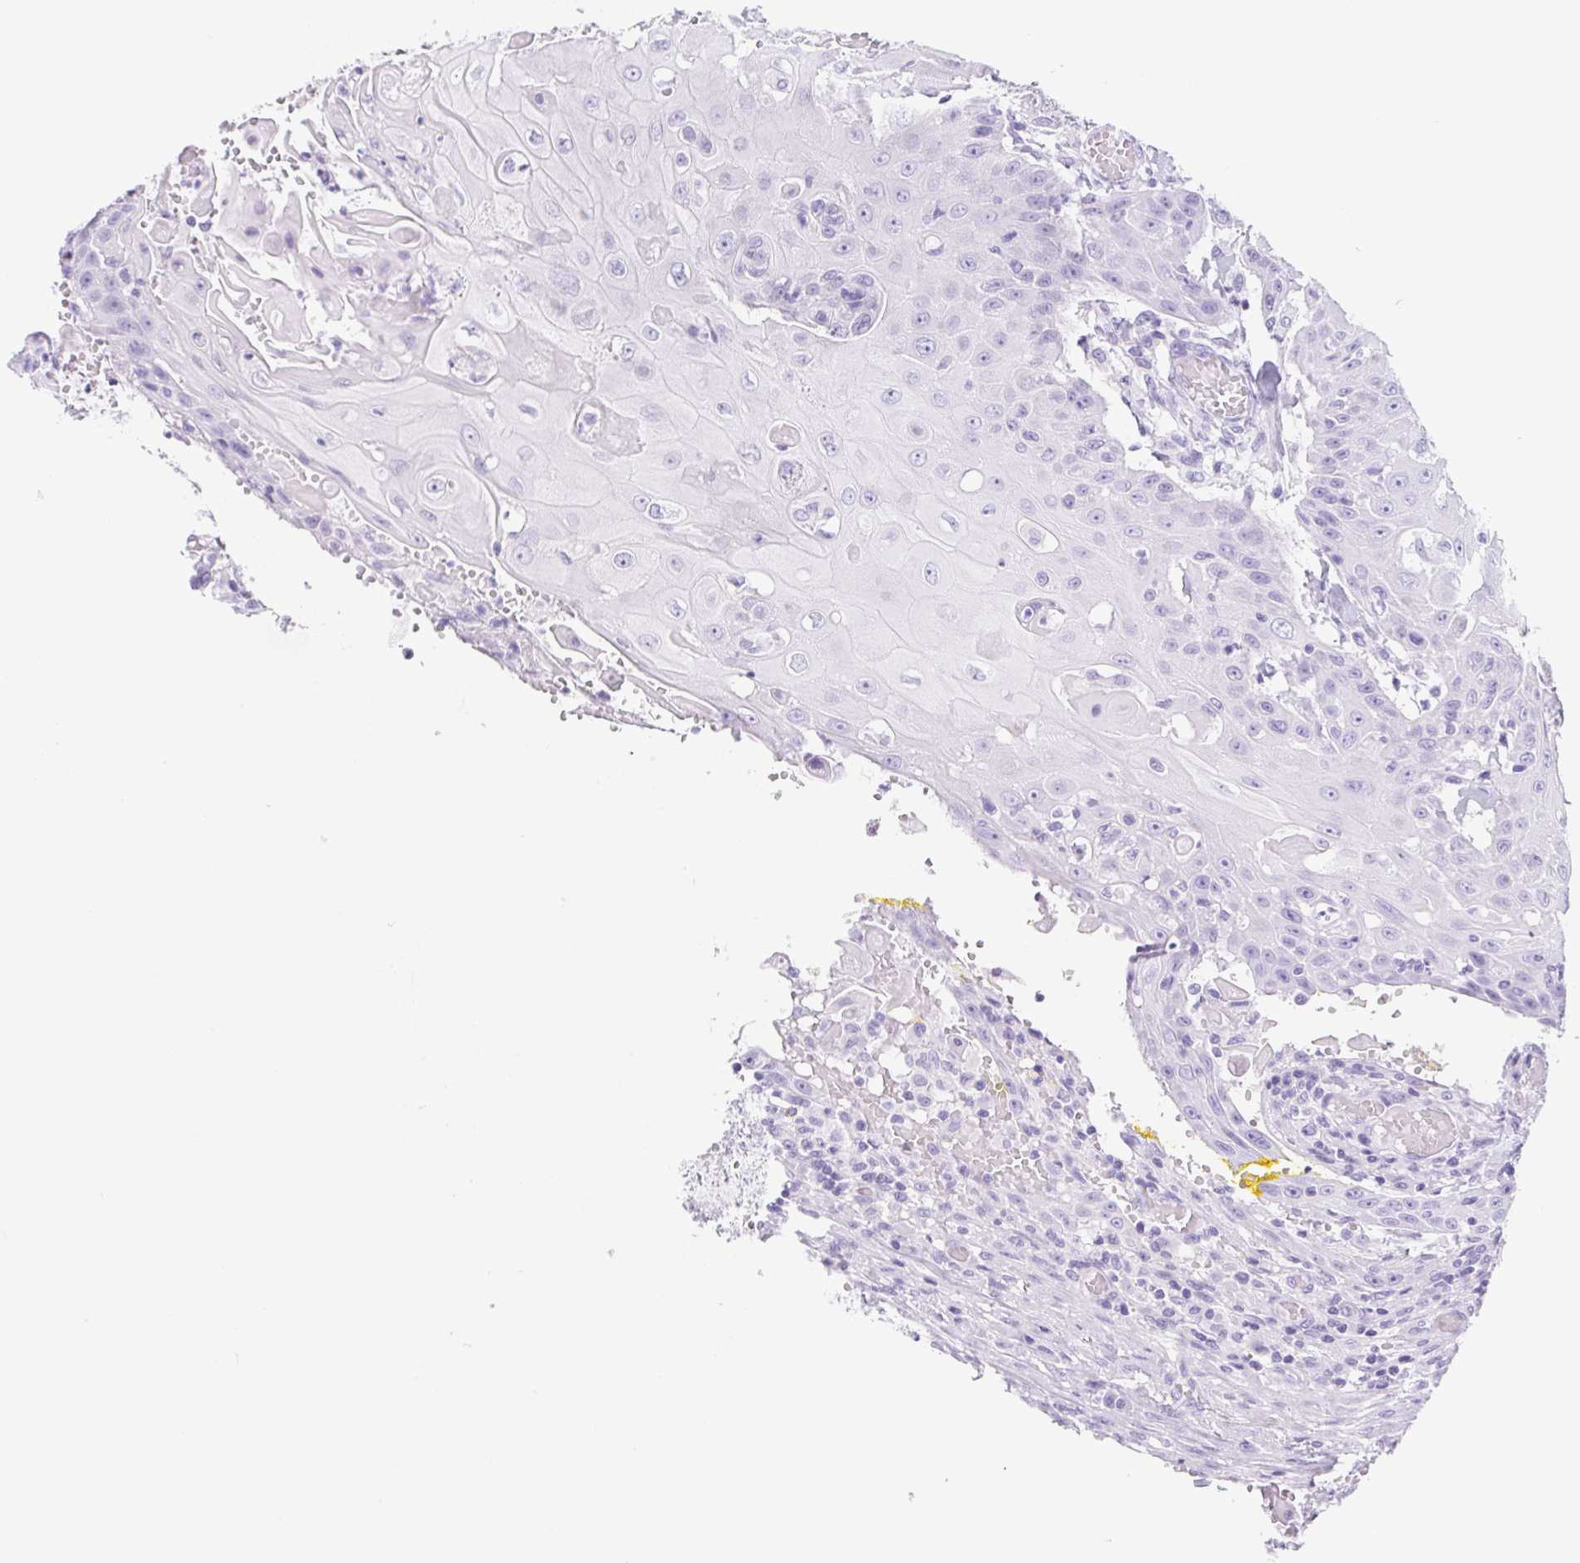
{"staining": {"intensity": "negative", "quantity": "none", "location": "none"}, "tissue": "head and neck cancer", "cell_type": "Tumor cells", "image_type": "cancer", "snomed": [{"axis": "morphology", "description": "Normal tissue, NOS"}, {"axis": "morphology", "description": "Squamous cell carcinoma, NOS"}, {"axis": "topography", "description": "Oral tissue"}, {"axis": "topography", "description": "Head-Neck"}], "caption": "Tumor cells are negative for brown protein staining in head and neck cancer (squamous cell carcinoma). The staining is performed using DAB brown chromogen with nuclei counter-stained in using hematoxylin.", "gene": "CYP21A2", "patient": {"sex": "female", "age": 55}}